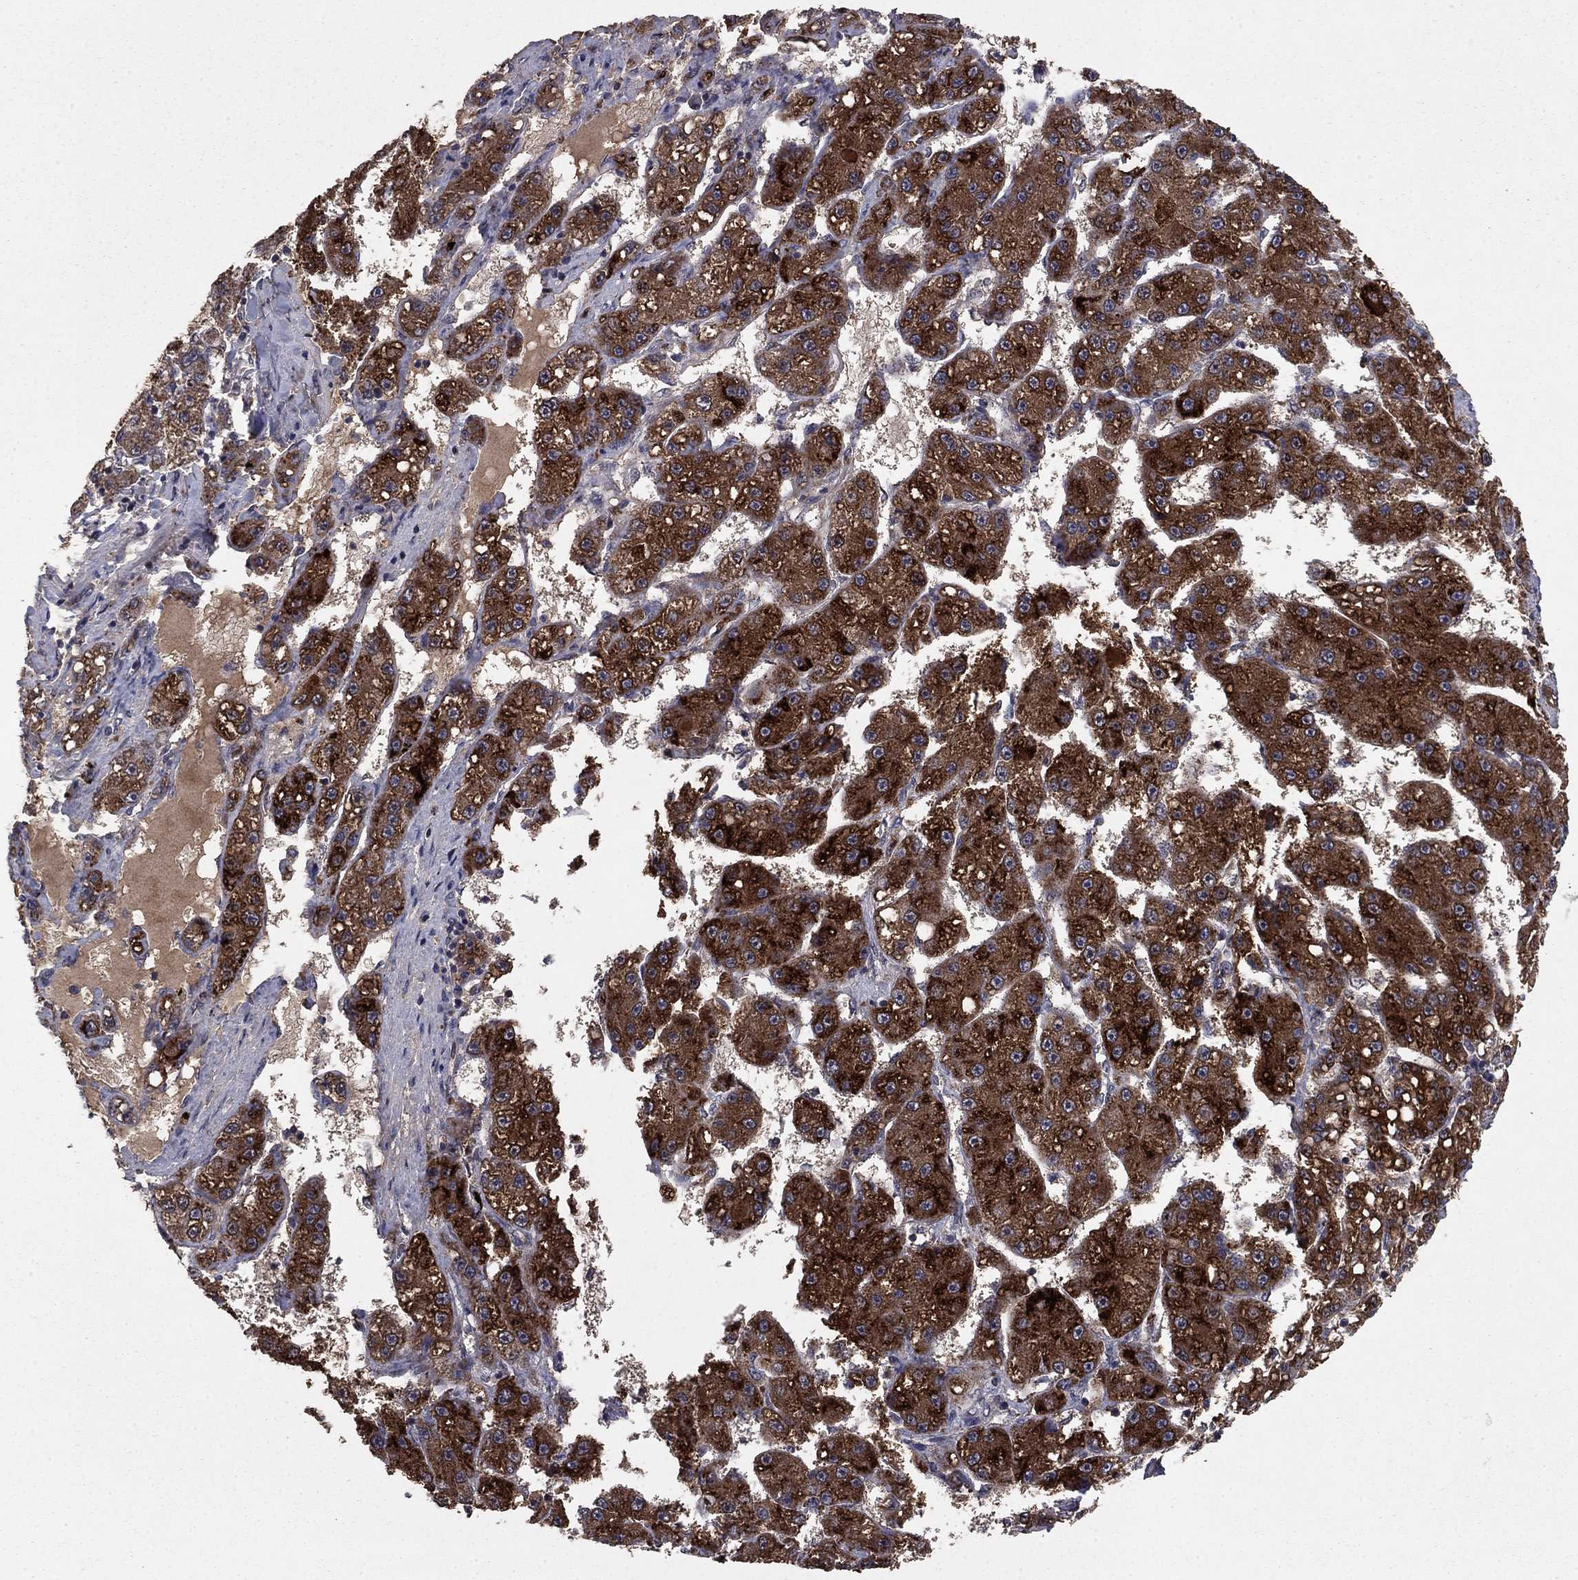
{"staining": {"intensity": "strong", "quantity": ">75%", "location": "cytoplasmic/membranous"}, "tissue": "liver cancer", "cell_type": "Tumor cells", "image_type": "cancer", "snomed": [{"axis": "morphology", "description": "Carcinoma, Hepatocellular, NOS"}, {"axis": "topography", "description": "Liver"}], "caption": "Human liver cancer (hepatocellular carcinoma) stained with a brown dye demonstrates strong cytoplasmic/membranous positive expression in approximately >75% of tumor cells.", "gene": "DHRS1", "patient": {"sex": "female", "age": 65}}